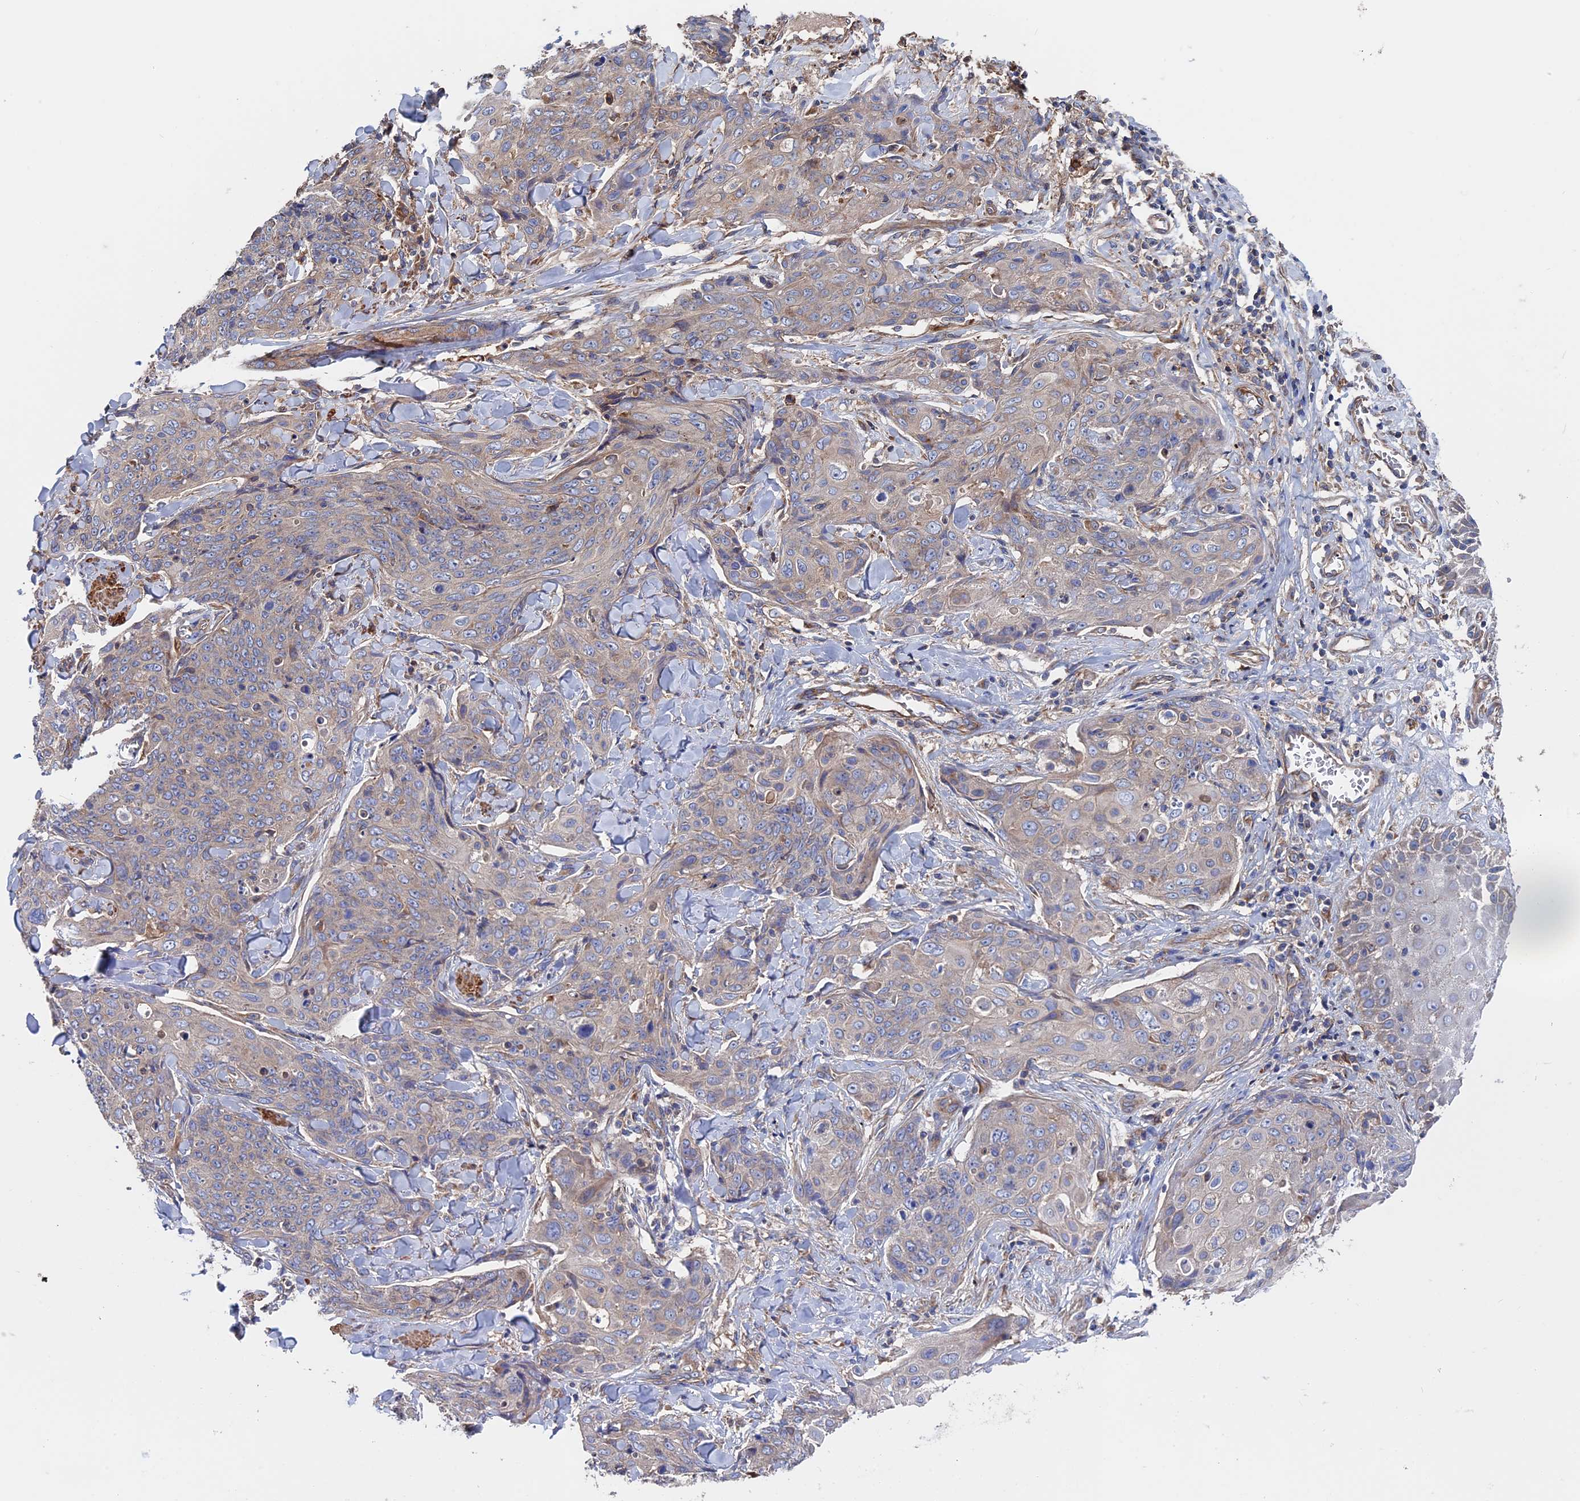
{"staining": {"intensity": "negative", "quantity": "none", "location": "none"}, "tissue": "skin cancer", "cell_type": "Tumor cells", "image_type": "cancer", "snomed": [{"axis": "morphology", "description": "Squamous cell carcinoma, NOS"}, {"axis": "topography", "description": "Skin"}, {"axis": "topography", "description": "Vulva"}], "caption": "A high-resolution image shows IHC staining of skin squamous cell carcinoma, which demonstrates no significant expression in tumor cells. (DAB immunohistochemistry (IHC) visualized using brightfield microscopy, high magnification).", "gene": "DNAJC3", "patient": {"sex": "female", "age": 85}}